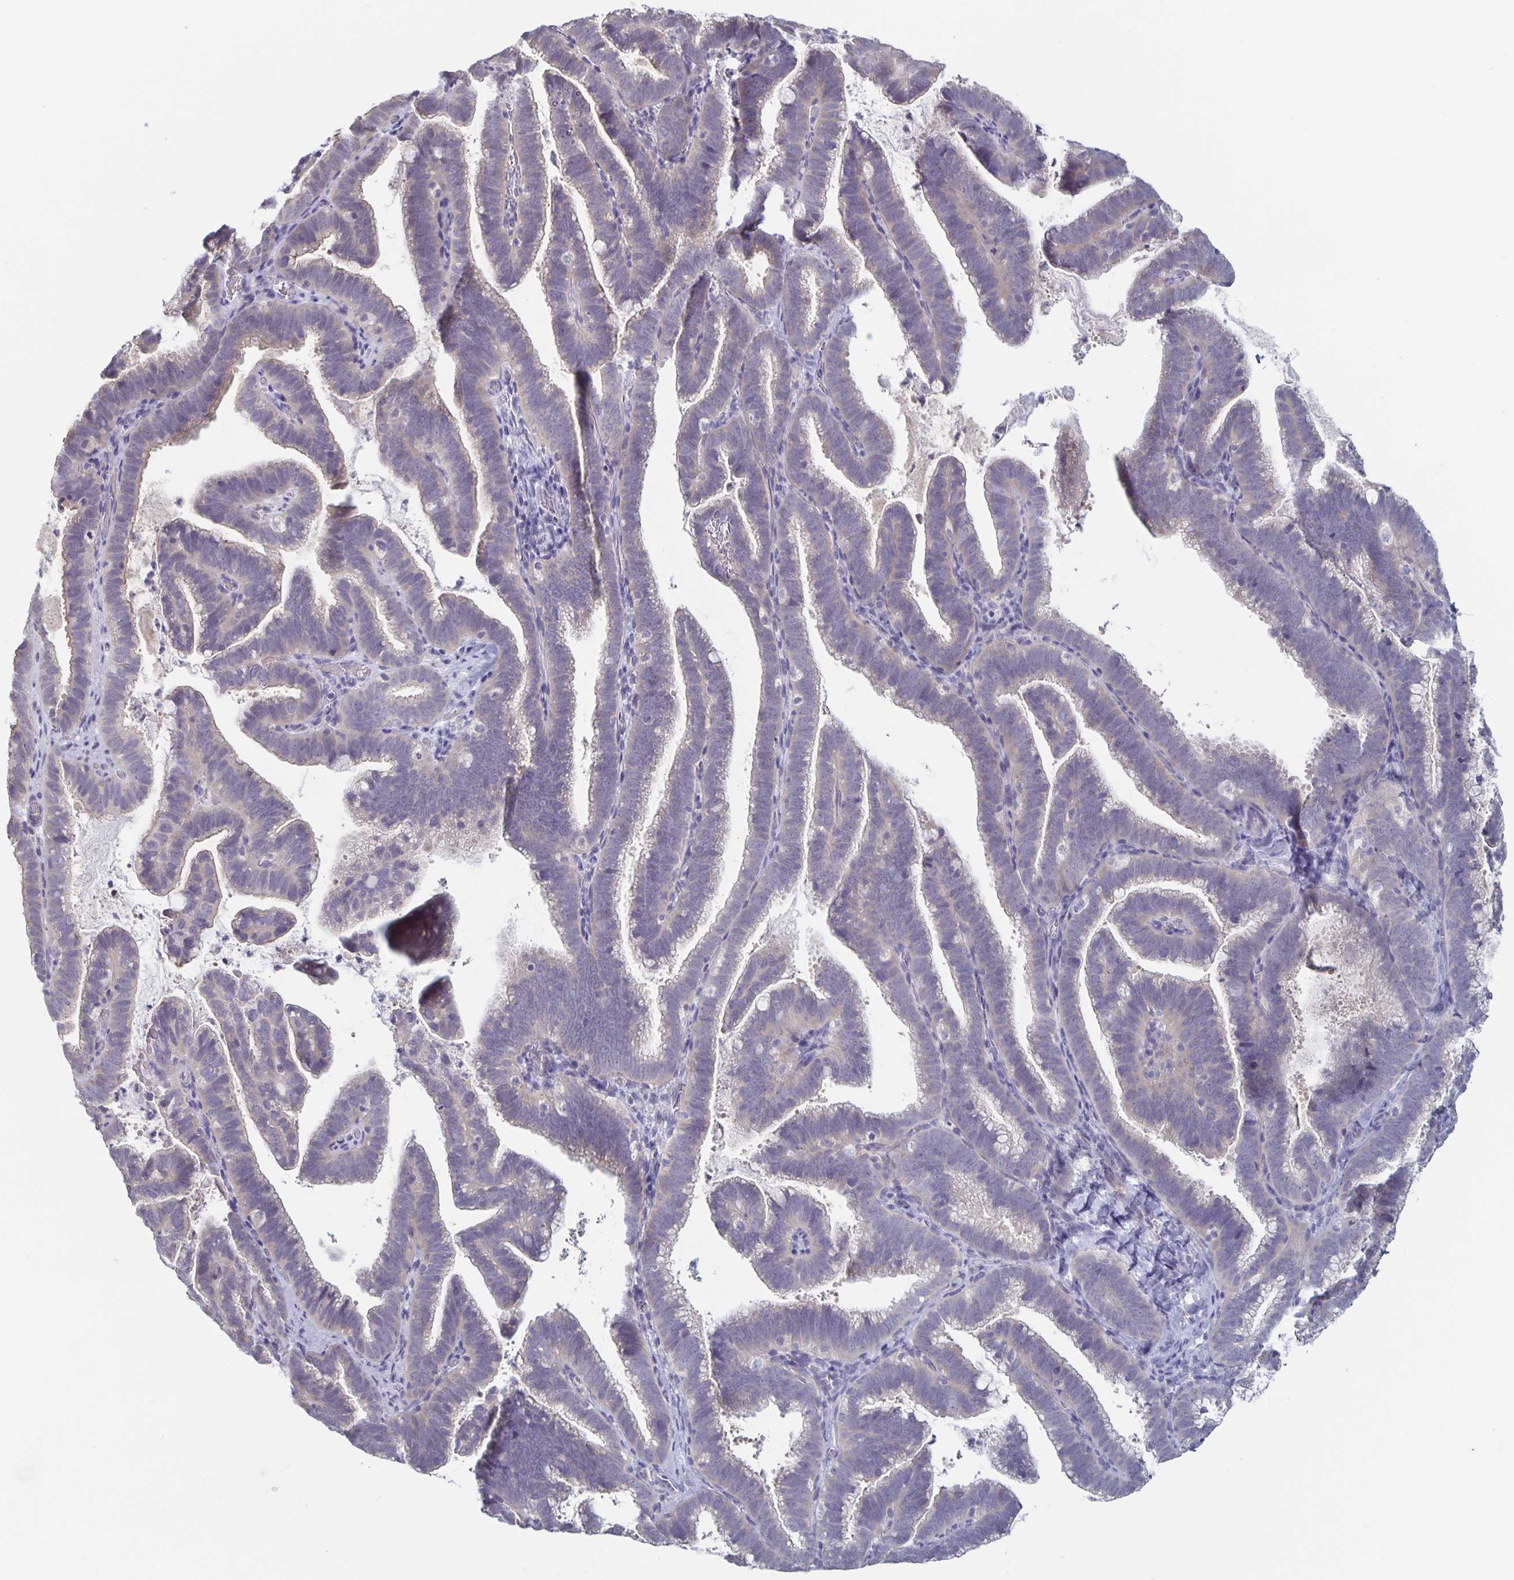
{"staining": {"intensity": "negative", "quantity": "none", "location": "none"}, "tissue": "cervical cancer", "cell_type": "Tumor cells", "image_type": "cancer", "snomed": [{"axis": "morphology", "description": "Adenocarcinoma, NOS"}, {"axis": "topography", "description": "Cervix"}], "caption": "High magnification brightfield microscopy of adenocarcinoma (cervical) stained with DAB (3,3'-diaminobenzidine) (brown) and counterstained with hematoxylin (blue): tumor cells show no significant expression.", "gene": "PLCB3", "patient": {"sex": "female", "age": 61}}